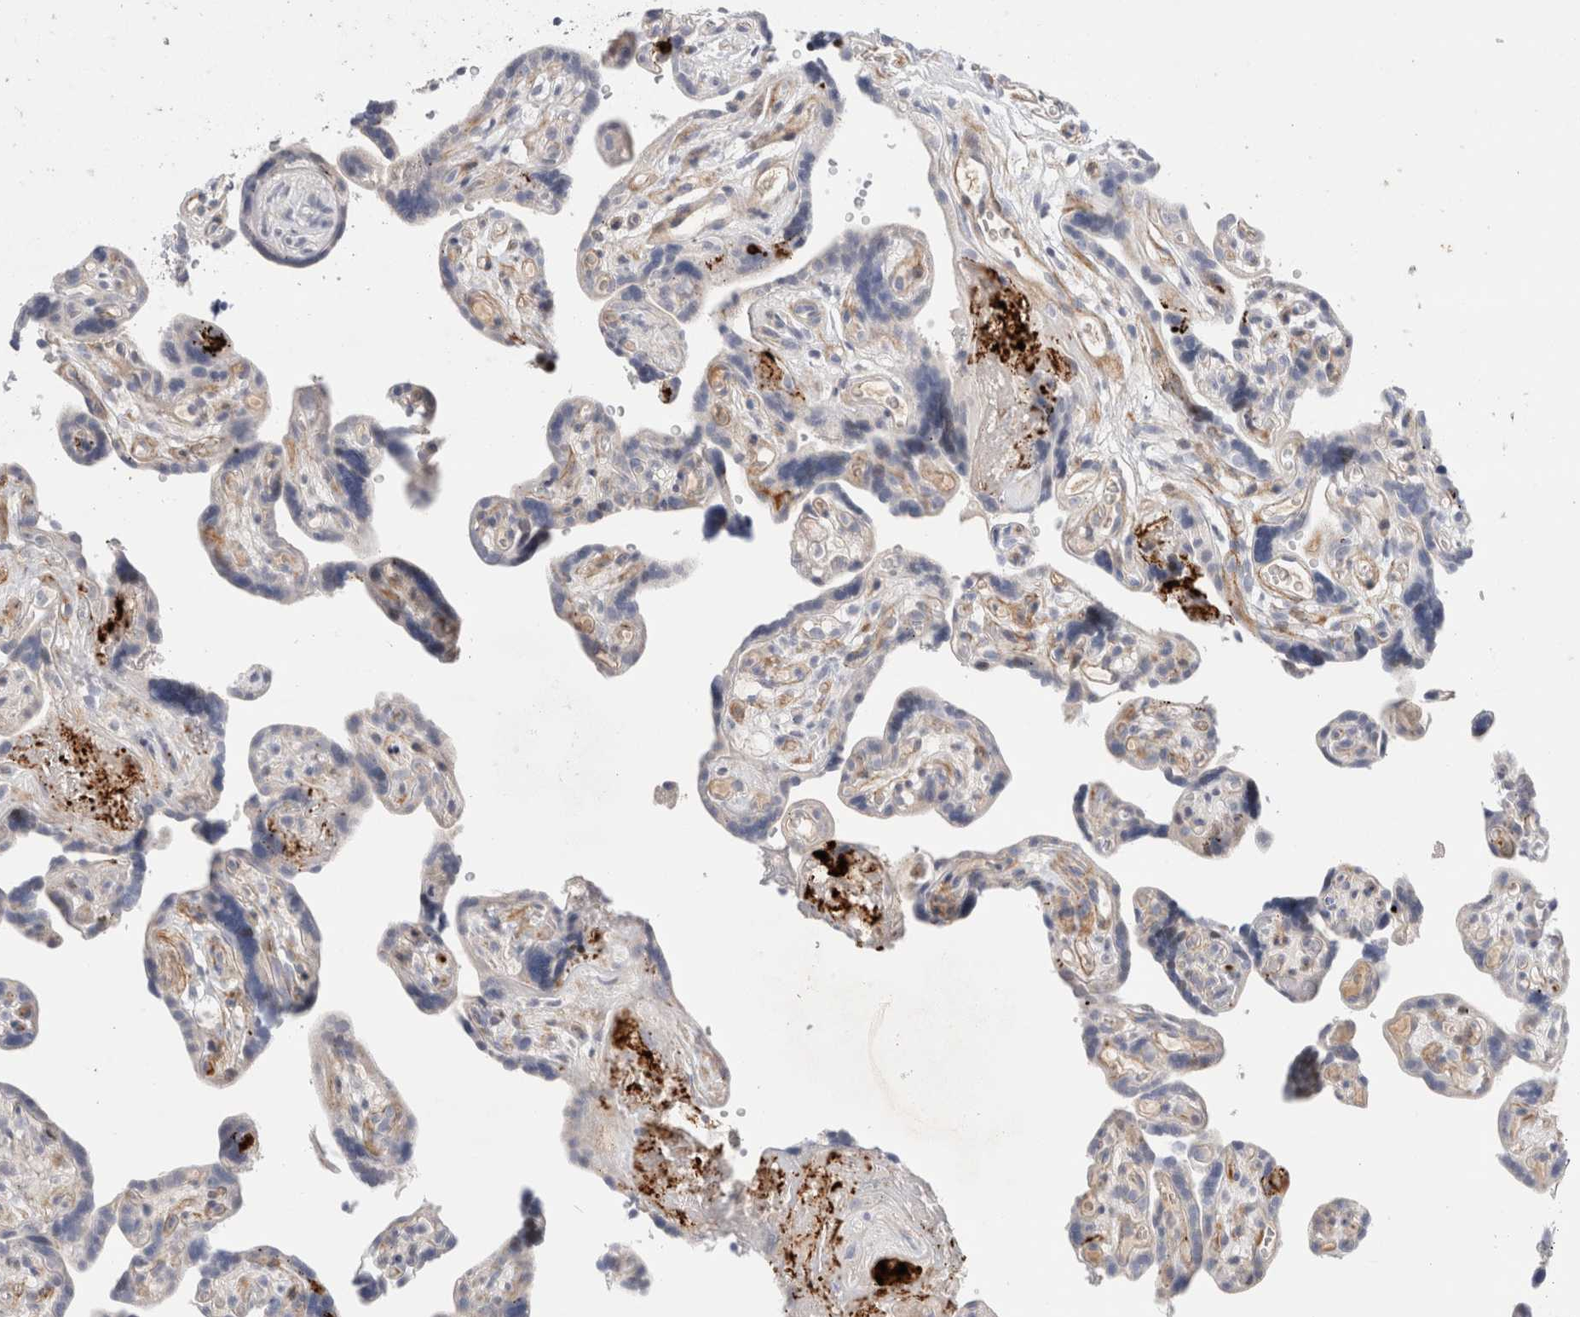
{"staining": {"intensity": "negative", "quantity": "none", "location": "none"}, "tissue": "placenta", "cell_type": "Decidual cells", "image_type": "normal", "snomed": [{"axis": "morphology", "description": "Normal tissue, NOS"}, {"axis": "topography", "description": "Placenta"}], "caption": "This photomicrograph is of normal placenta stained with immunohistochemistry (IHC) to label a protein in brown with the nuclei are counter-stained blue. There is no expression in decidual cells.", "gene": "ECHDC2", "patient": {"sex": "female", "age": 30}}